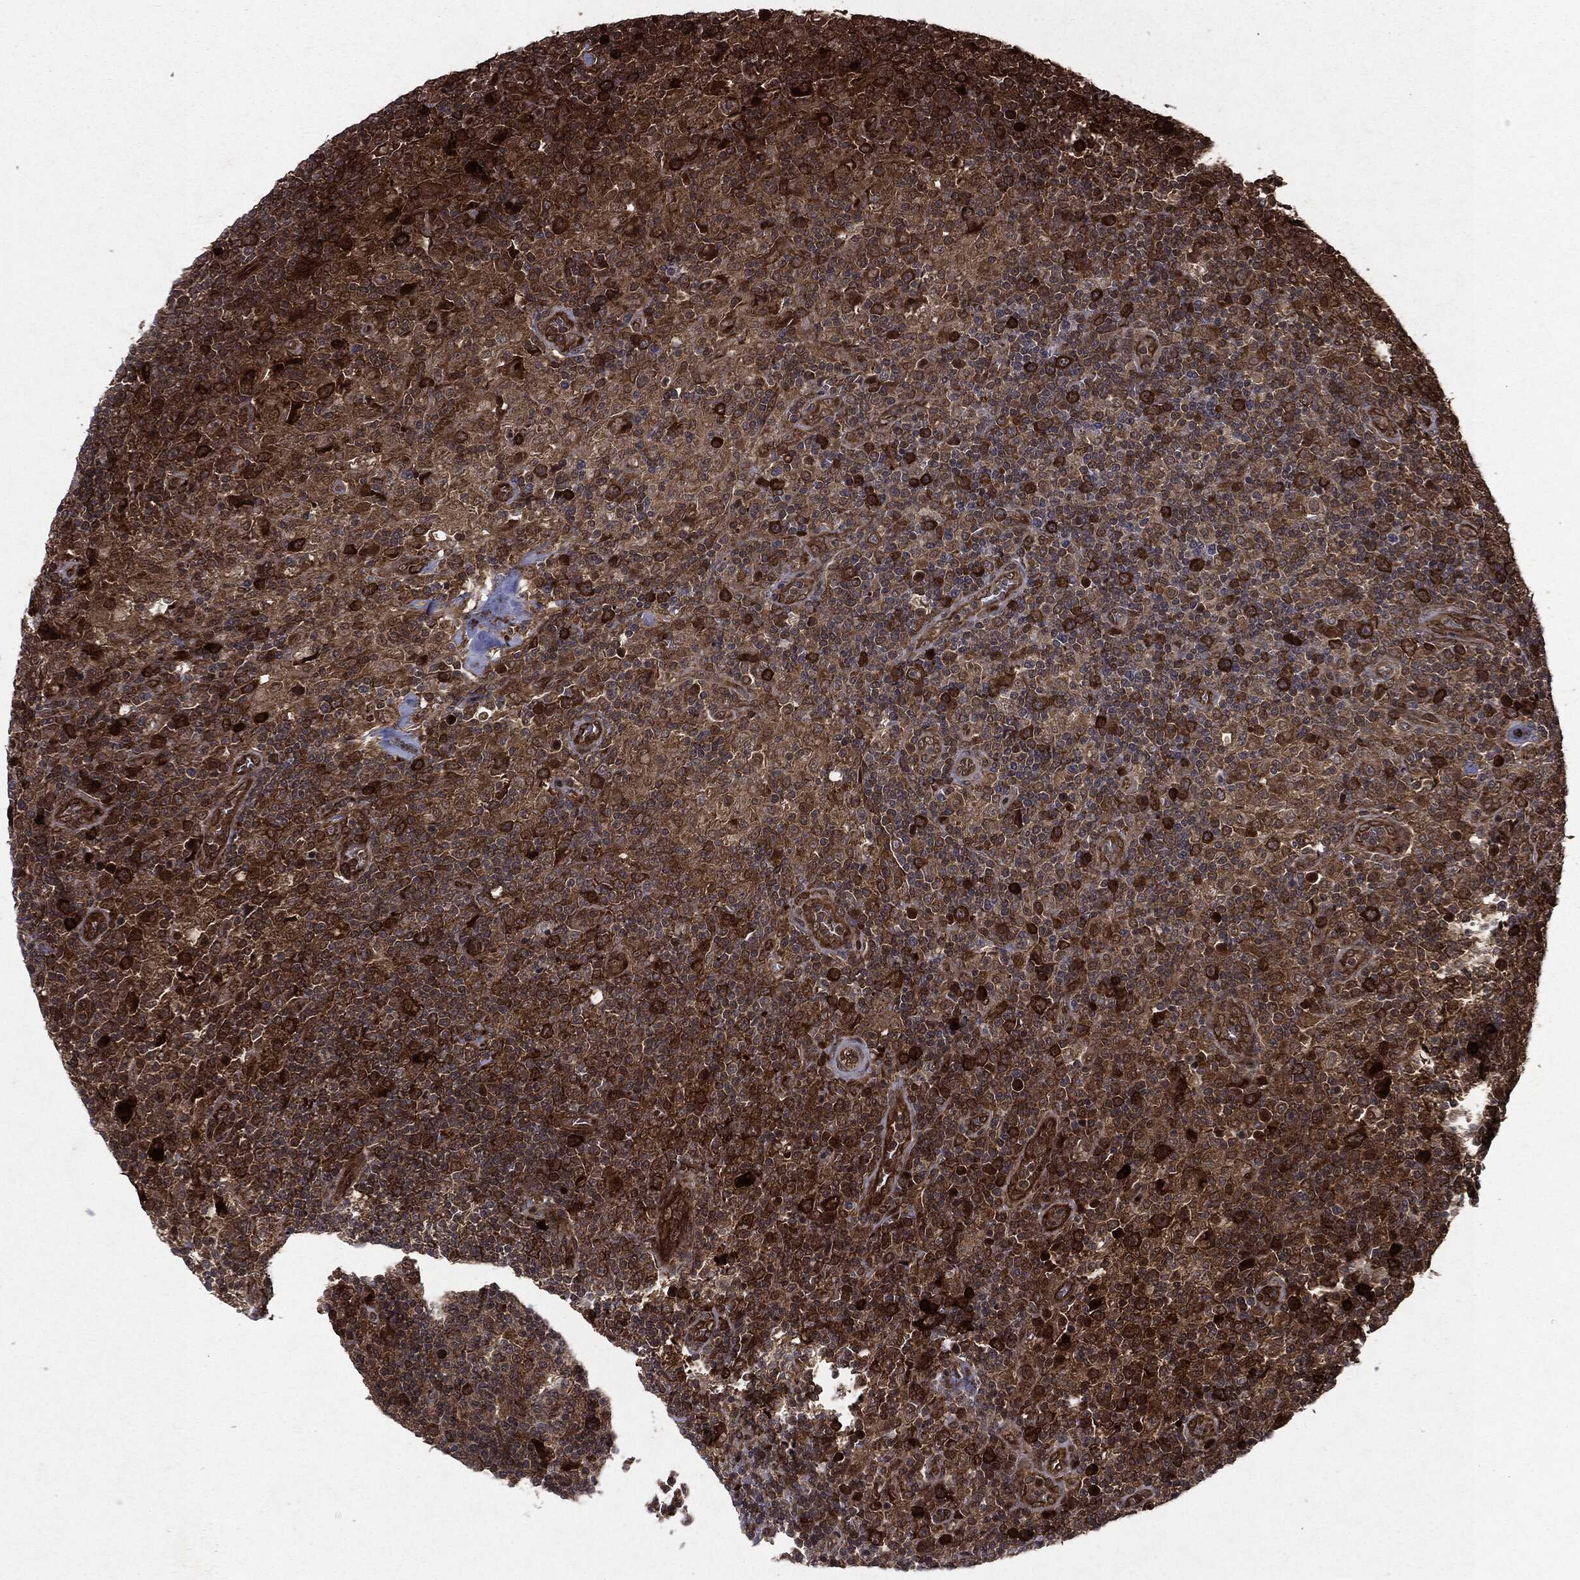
{"staining": {"intensity": "strong", "quantity": ">75%", "location": "cytoplasmic/membranous"}, "tissue": "lymphoma", "cell_type": "Tumor cells", "image_type": "cancer", "snomed": [{"axis": "morphology", "description": "Hodgkin's disease, NOS"}, {"axis": "topography", "description": "Lymph node"}], "caption": "A histopathology image showing strong cytoplasmic/membranous staining in approximately >75% of tumor cells in lymphoma, as visualized by brown immunohistochemical staining.", "gene": "OTUB1", "patient": {"sex": "male", "age": 70}}